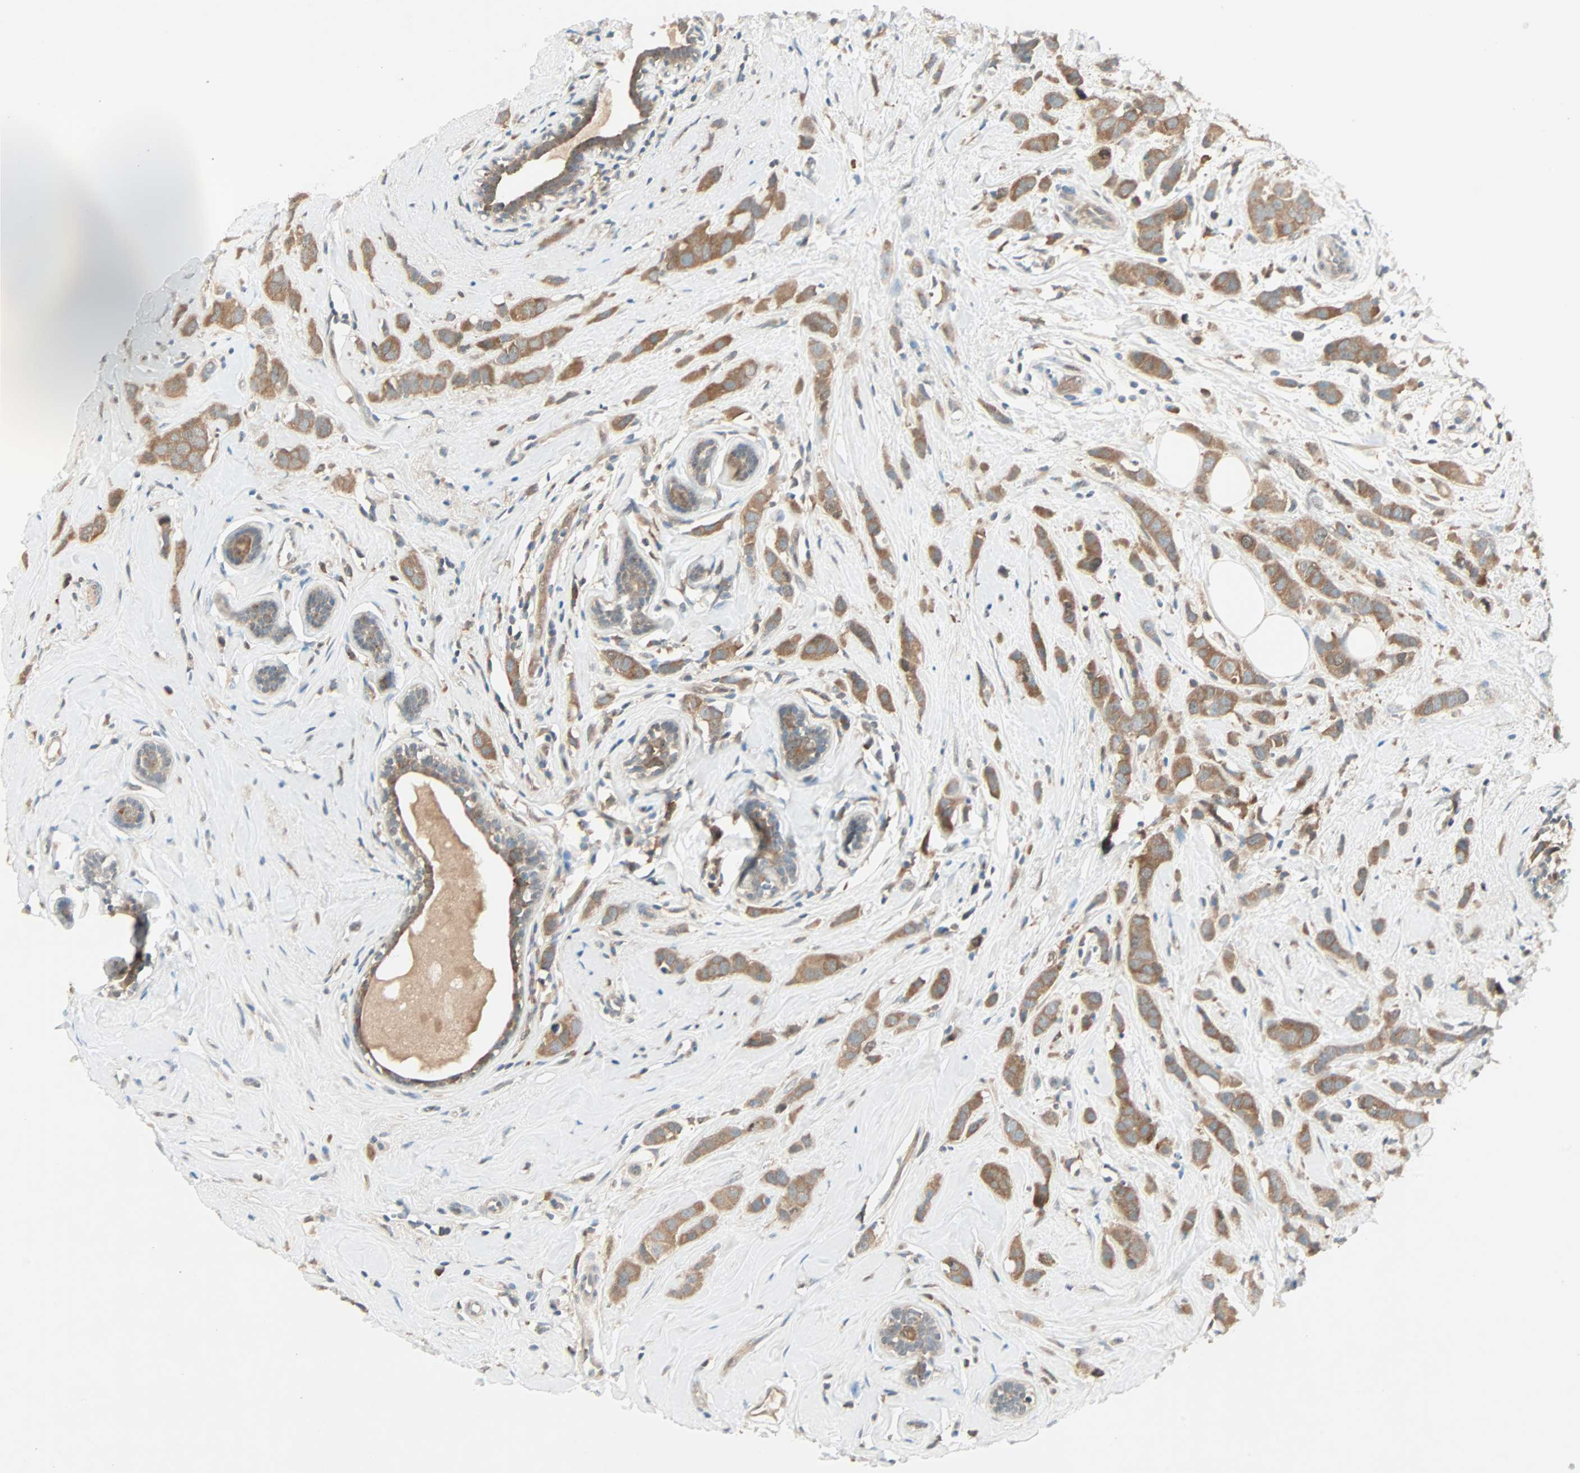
{"staining": {"intensity": "moderate", "quantity": ">75%", "location": "cytoplasmic/membranous"}, "tissue": "breast cancer", "cell_type": "Tumor cells", "image_type": "cancer", "snomed": [{"axis": "morphology", "description": "Normal tissue, NOS"}, {"axis": "morphology", "description": "Duct carcinoma"}, {"axis": "topography", "description": "Breast"}], "caption": "A photomicrograph of breast intraductal carcinoma stained for a protein reveals moderate cytoplasmic/membranous brown staining in tumor cells.", "gene": "SMIM8", "patient": {"sex": "female", "age": 50}}